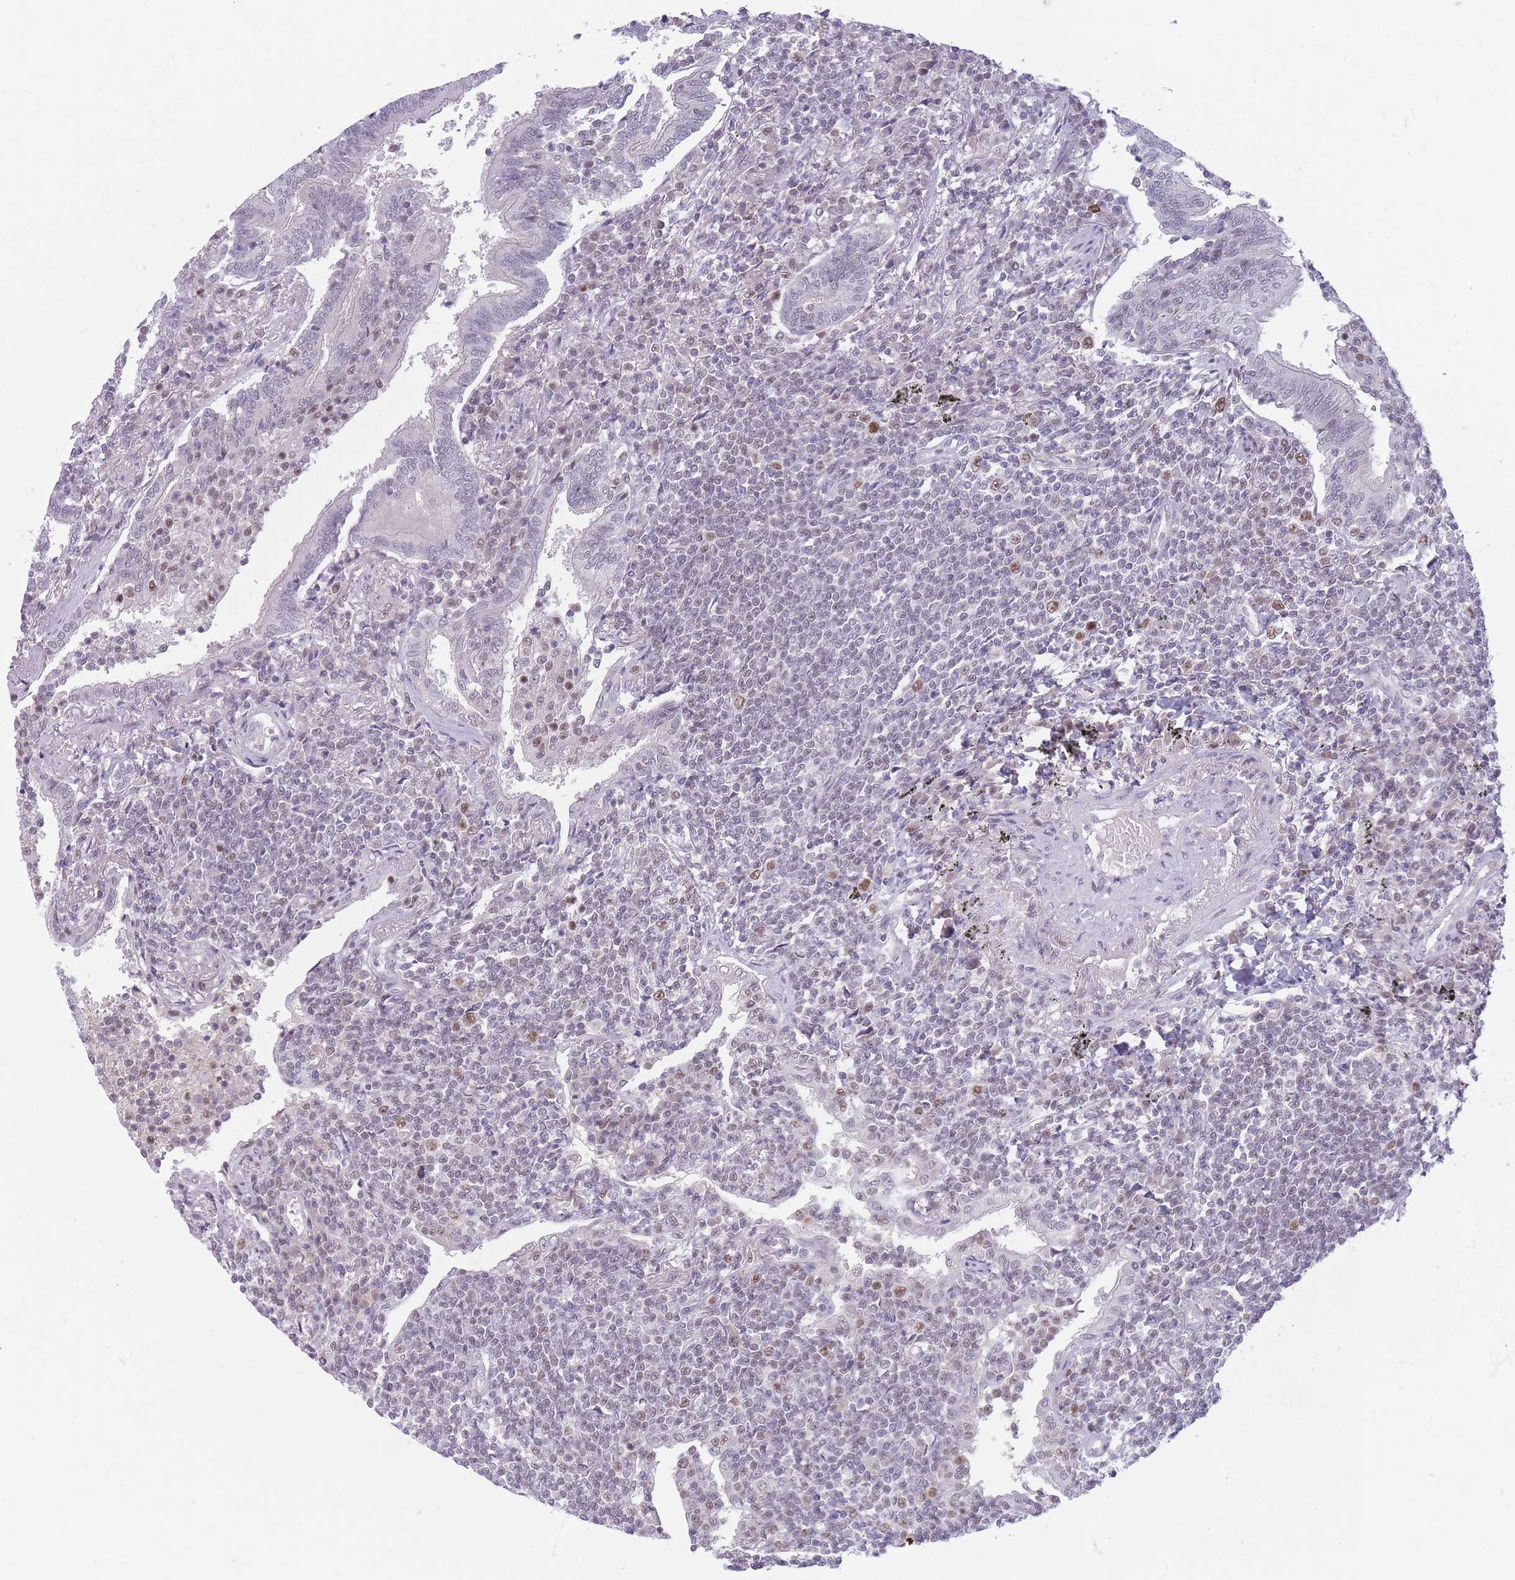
{"staining": {"intensity": "moderate", "quantity": "<25%", "location": "nuclear"}, "tissue": "lymphoma", "cell_type": "Tumor cells", "image_type": "cancer", "snomed": [{"axis": "morphology", "description": "Malignant lymphoma, non-Hodgkin's type, Low grade"}, {"axis": "topography", "description": "Lung"}], "caption": "Protein analysis of lymphoma tissue displays moderate nuclear expression in approximately <25% of tumor cells. The staining was performed using DAB, with brown indicating positive protein expression. Nuclei are stained blue with hematoxylin.", "gene": "ARID3B", "patient": {"sex": "female", "age": 71}}